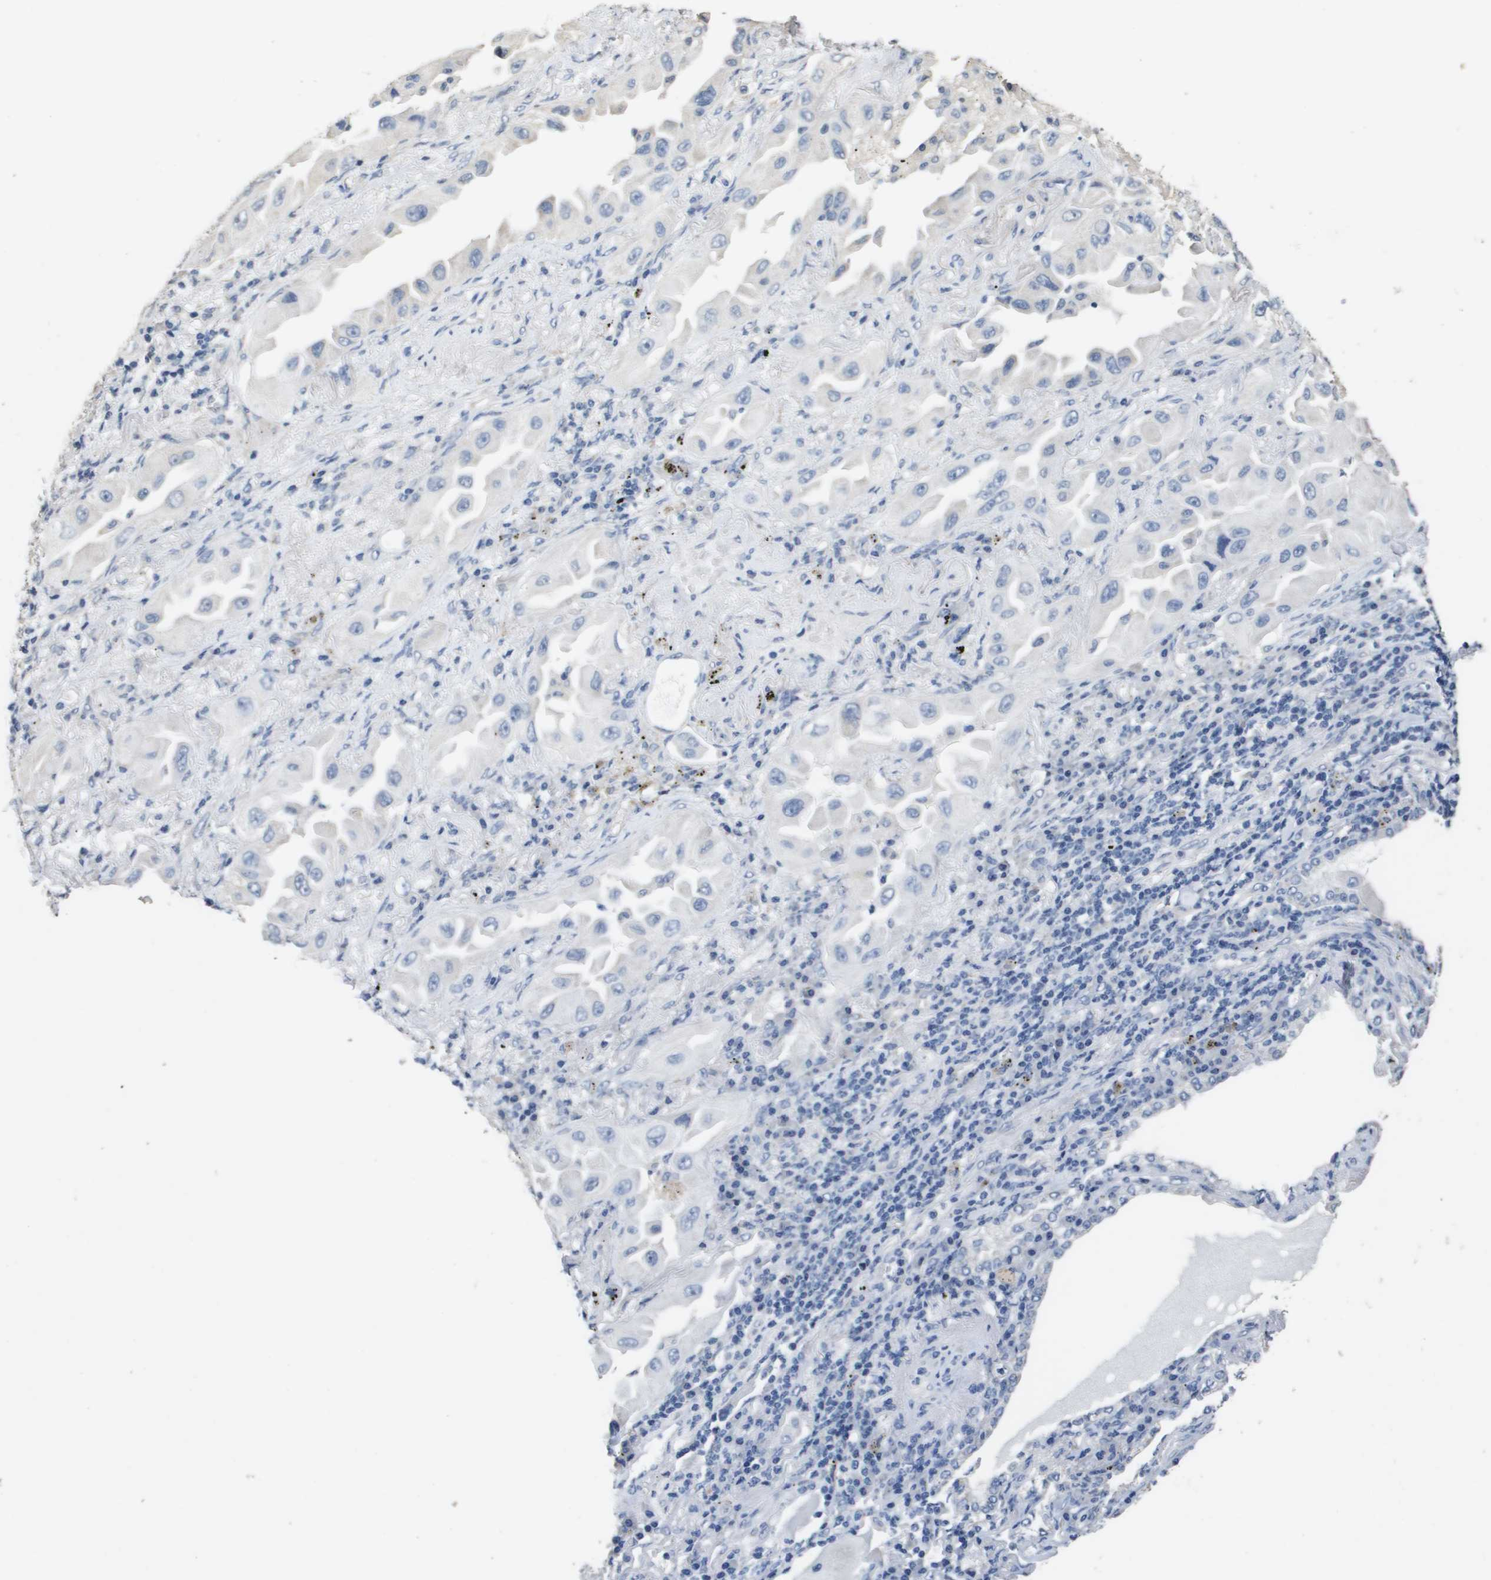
{"staining": {"intensity": "negative", "quantity": "none", "location": "none"}, "tissue": "lung cancer", "cell_type": "Tumor cells", "image_type": "cancer", "snomed": [{"axis": "morphology", "description": "Adenocarcinoma, NOS"}, {"axis": "topography", "description": "Lung"}], "caption": "Lung cancer was stained to show a protein in brown. There is no significant expression in tumor cells.", "gene": "MT3", "patient": {"sex": "female", "age": 65}}